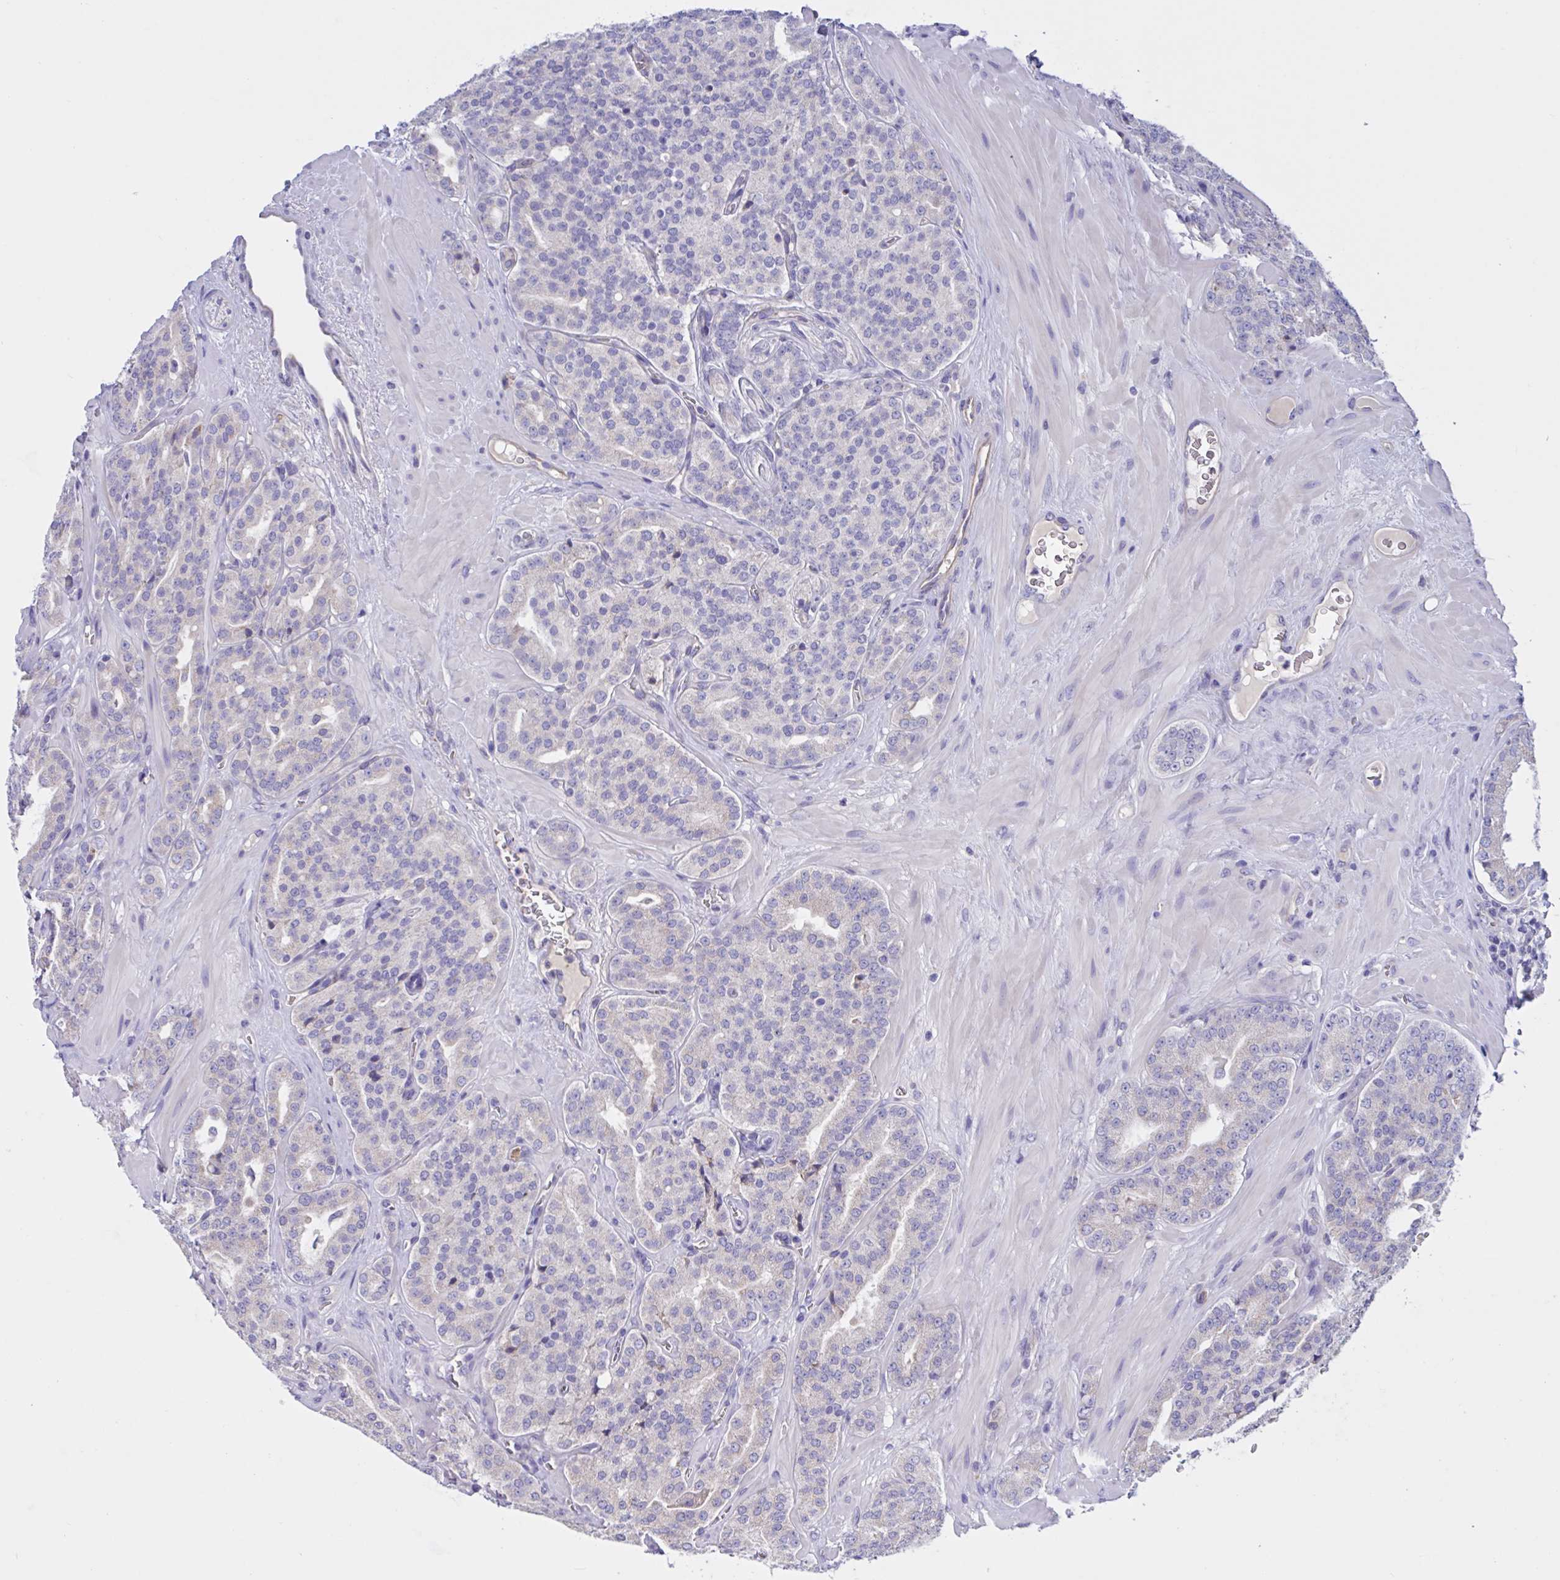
{"staining": {"intensity": "negative", "quantity": "none", "location": "none"}, "tissue": "prostate cancer", "cell_type": "Tumor cells", "image_type": "cancer", "snomed": [{"axis": "morphology", "description": "Adenocarcinoma, High grade"}, {"axis": "topography", "description": "Prostate"}], "caption": "Human adenocarcinoma (high-grade) (prostate) stained for a protein using immunohistochemistry displays no expression in tumor cells.", "gene": "SLC66A1", "patient": {"sex": "male", "age": 66}}